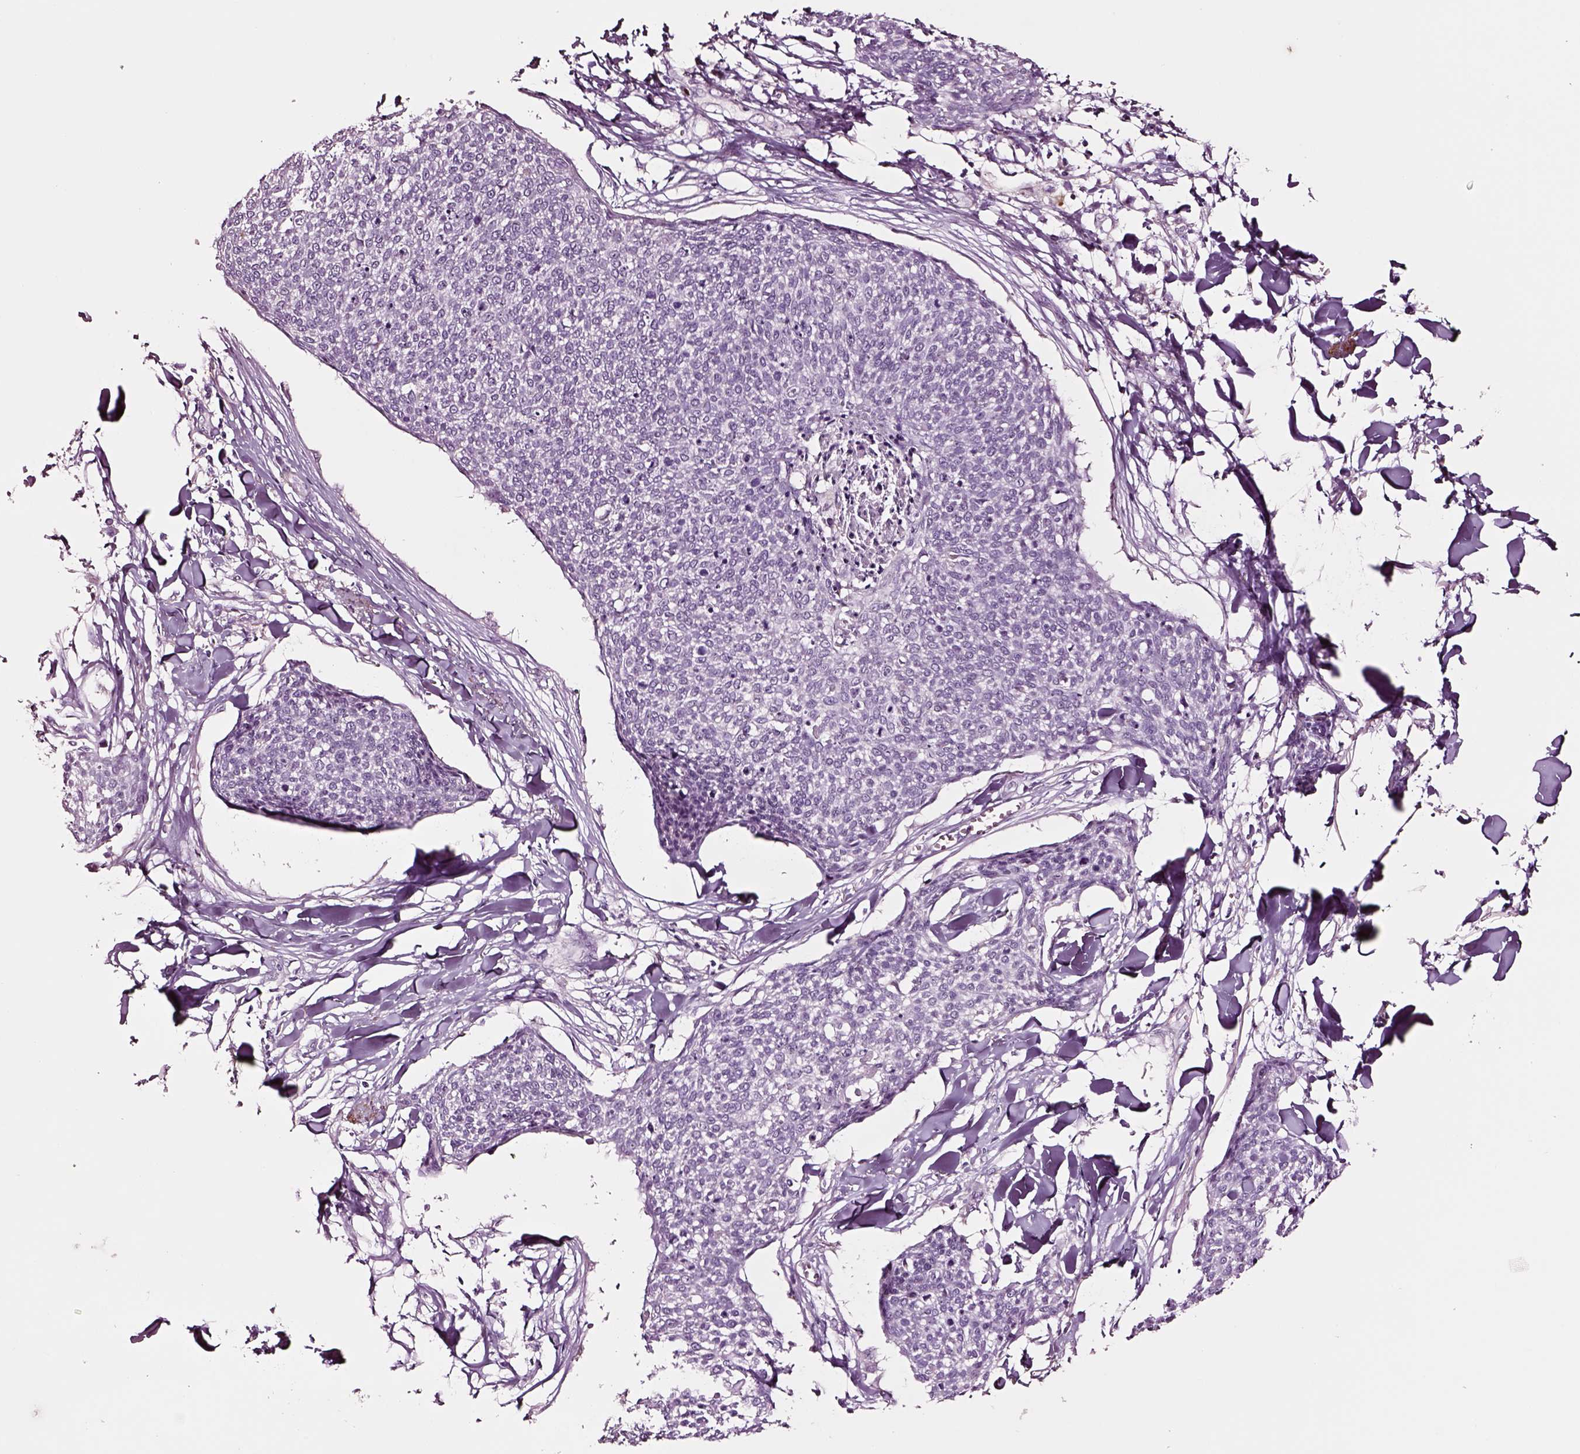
{"staining": {"intensity": "negative", "quantity": "none", "location": "none"}, "tissue": "skin cancer", "cell_type": "Tumor cells", "image_type": "cancer", "snomed": [{"axis": "morphology", "description": "Squamous cell carcinoma, NOS"}, {"axis": "topography", "description": "Skin"}, {"axis": "topography", "description": "Vulva"}], "caption": "A high-resolution image shows immunohistochemistry (IHC) staining of skin cancer, which shows no significant expression in tumor cells. Brightfield microscopy of immunohistochemistry stained with DAB (3,3'-diaminobenzidine) (brown) and hematoxylin (blue), captured at high magnification.", "gene": "SOX10", "patient": {"sex": "female", "age": 75}}